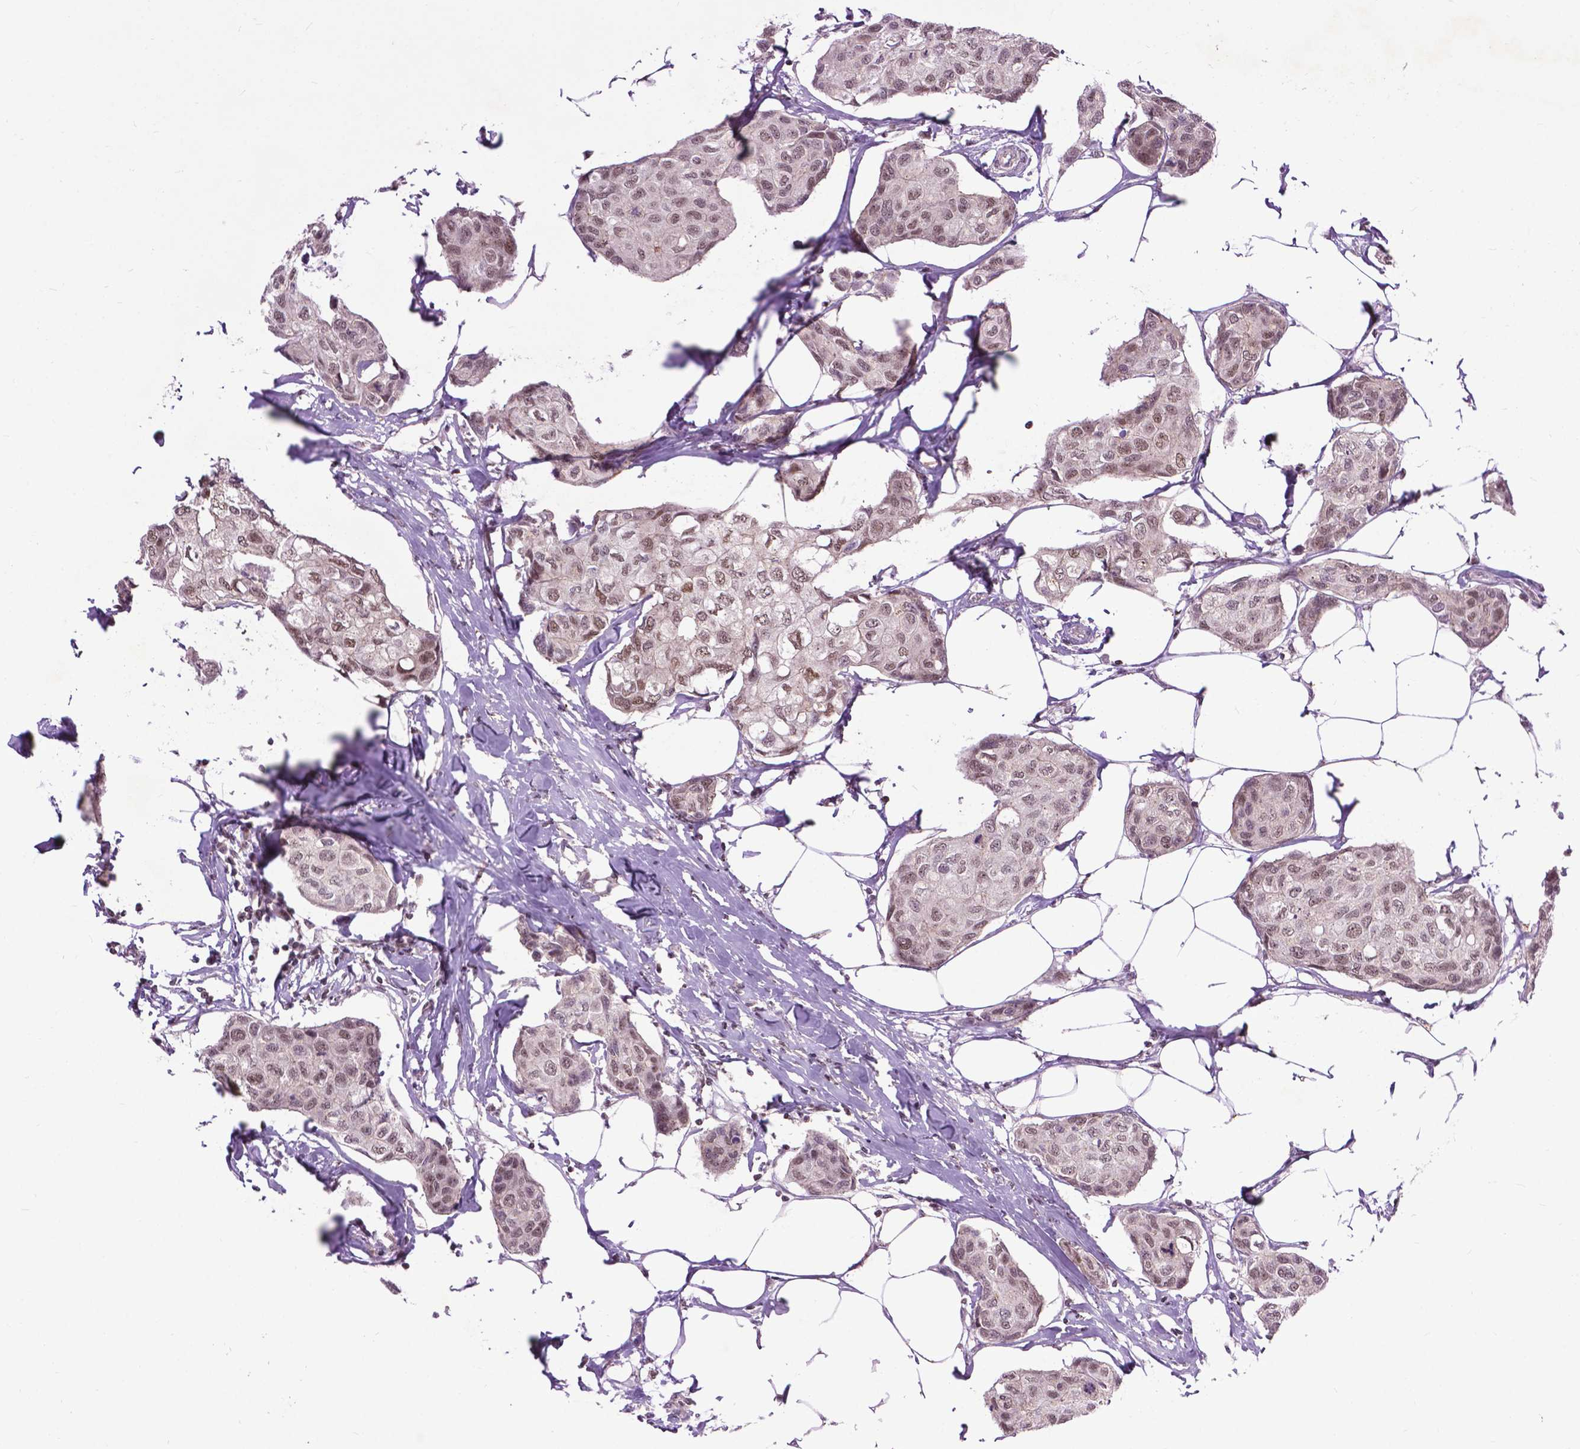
{"staining": {"intensity": "weak", "quantity": ">75%", "location": "nuclear"}, "tissue": "breast cancer", "cell_type": "Tumor cells", "image_type": "cancer", "snomed": [{"axis": "morphology", "description": "Duct carcinoma"}, {"axis": "topography", "description": "Breast"}], "caption": "A brown stain highlights weak nuclear staining of a protein in breast infiltrating ductal carcinoma tumor cells.", "gene": "EAF1", "patient": {"sex": "female", "age": 80}}